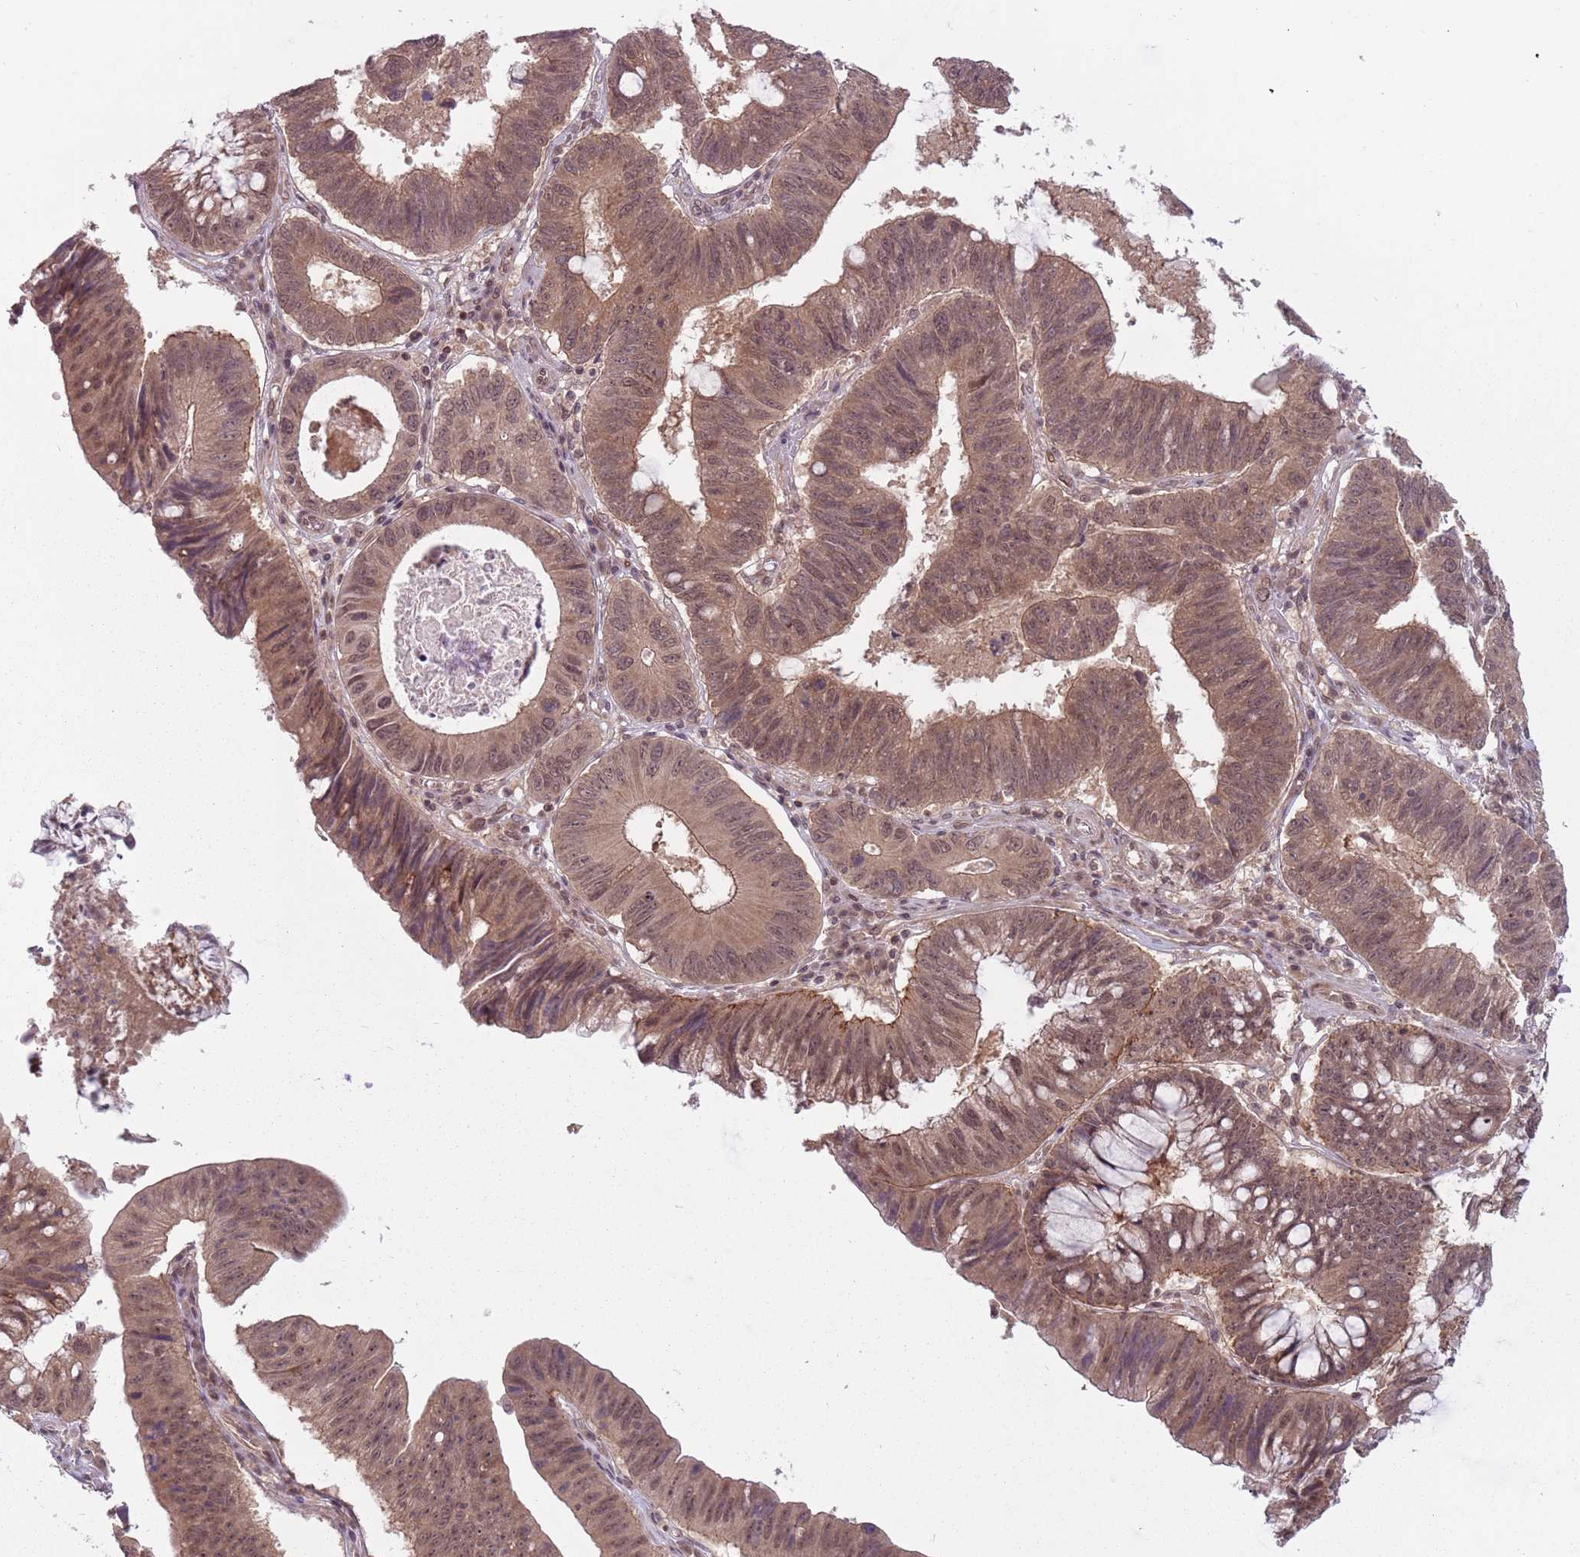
{"staining": {"intensity": "moderate", "quantity": ">75%", "location": "cytoplasmic/membranous,nuclear"}, "tissue": "stomach cancer", "cell_type": "Tumor cells", "image_type": "cancer", "snomed": [{"axis": "morphology", "description": "Adenocarcinoma, NOS"}, {"axis": "topography", "description": "Stomach"}], "caption": "Human stomach cancer stained with a brown dye demonstrates moderate cytoplasmic/membranous and nuclear positive expression in approximately >75% of tumor cells.", "gene": "ADAMTS3", "patient": {"sex": "male", "age": 59}}